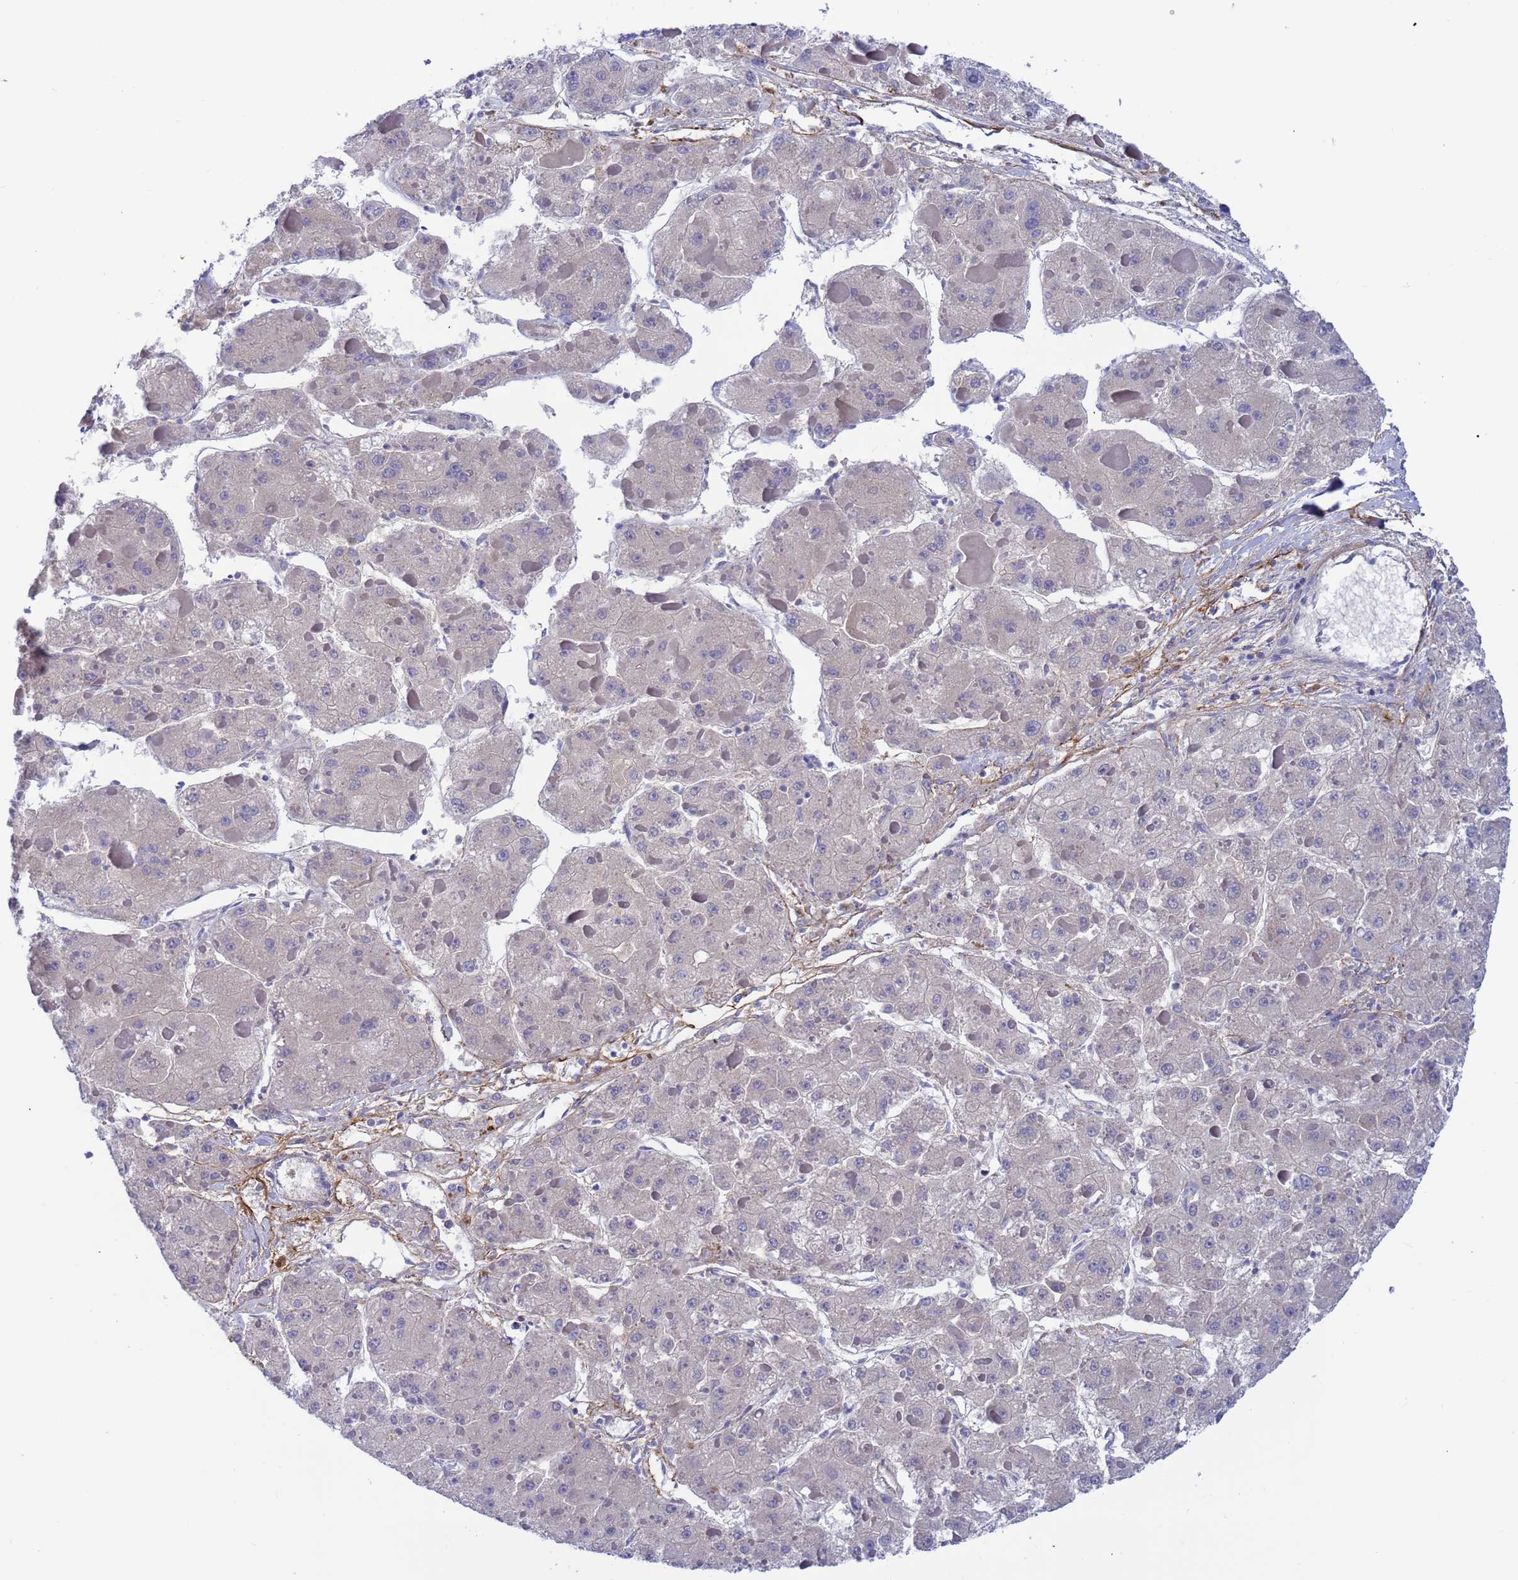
{"staining": {"intensity": "negative", "quantity": "none", "location": "none"}, "tissue": "liver cancer", "cell_type": "Tumor cells", "image_type": "cancer", "snomed": [{"axis": "morphology", "description": "Carcinoma, Hepatocellular, NOS"}, {"axis": "topography", "description": "Liver"}], "caption": "A micrograph of human hepatocellular carcinoma (liver) is negative for staining in tumor cells. The staining was performed using DAB to visualize the protein expression in brown, while the nuclei were stained in blue with hematoxylin (Magnification: 20x).", "gene": "FOXRED1", "patient": {"sex": "female", "age": 73}}